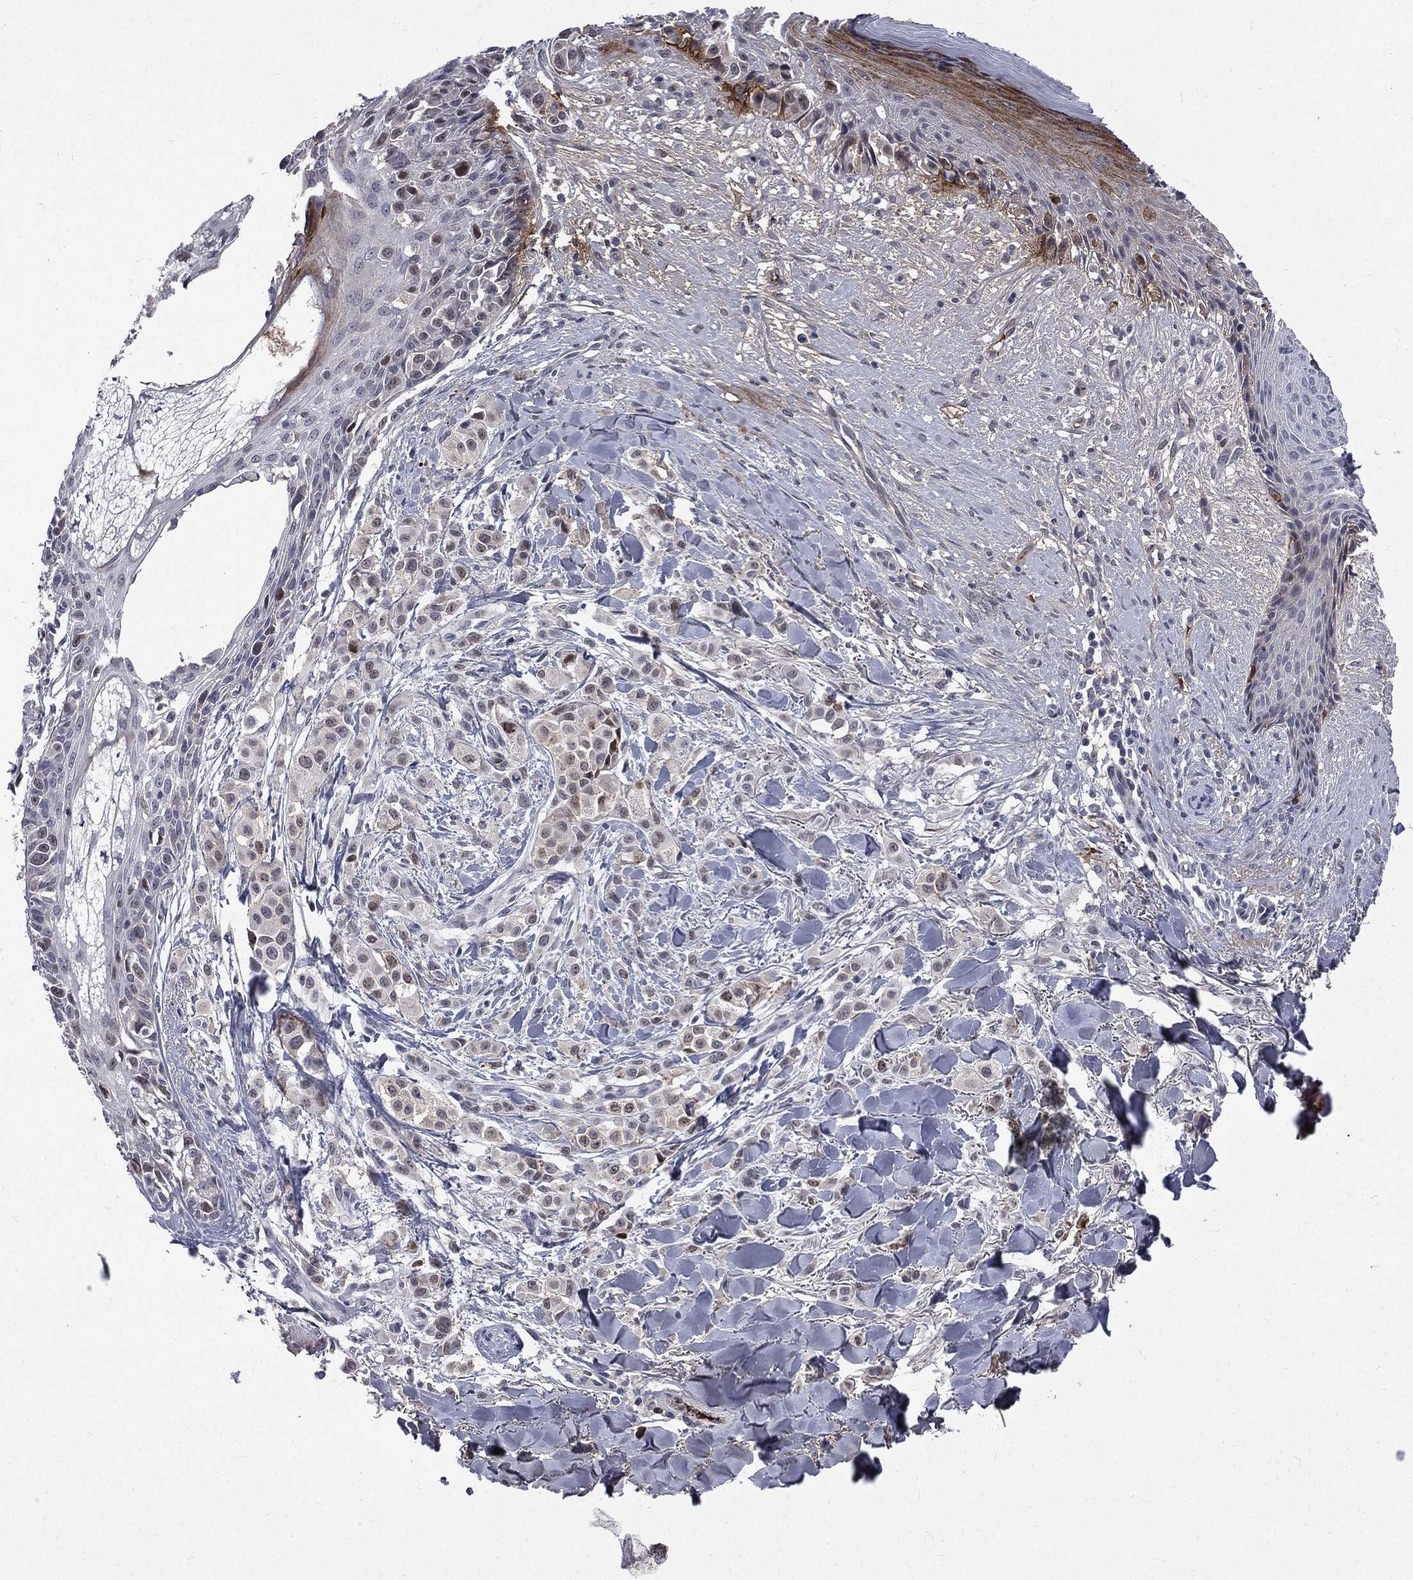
{"staining": {"intensity": "negative", "quantity": "none", "location": "none"}, "tissue": "melanoma", "cell_type": "Tumor cells", "image_type": "cancer", "snomed": [{"axis": "morphology", "description": "Malignant melanoma, NOS"}, {"axis": "topography", "description": "Skin"}], "caption": "Human malignant melanoma stained for a protein using IHC shows no positivity in tumor cells.", "gene": "FGG", "patient": {"sex": "male", "age": 57}}